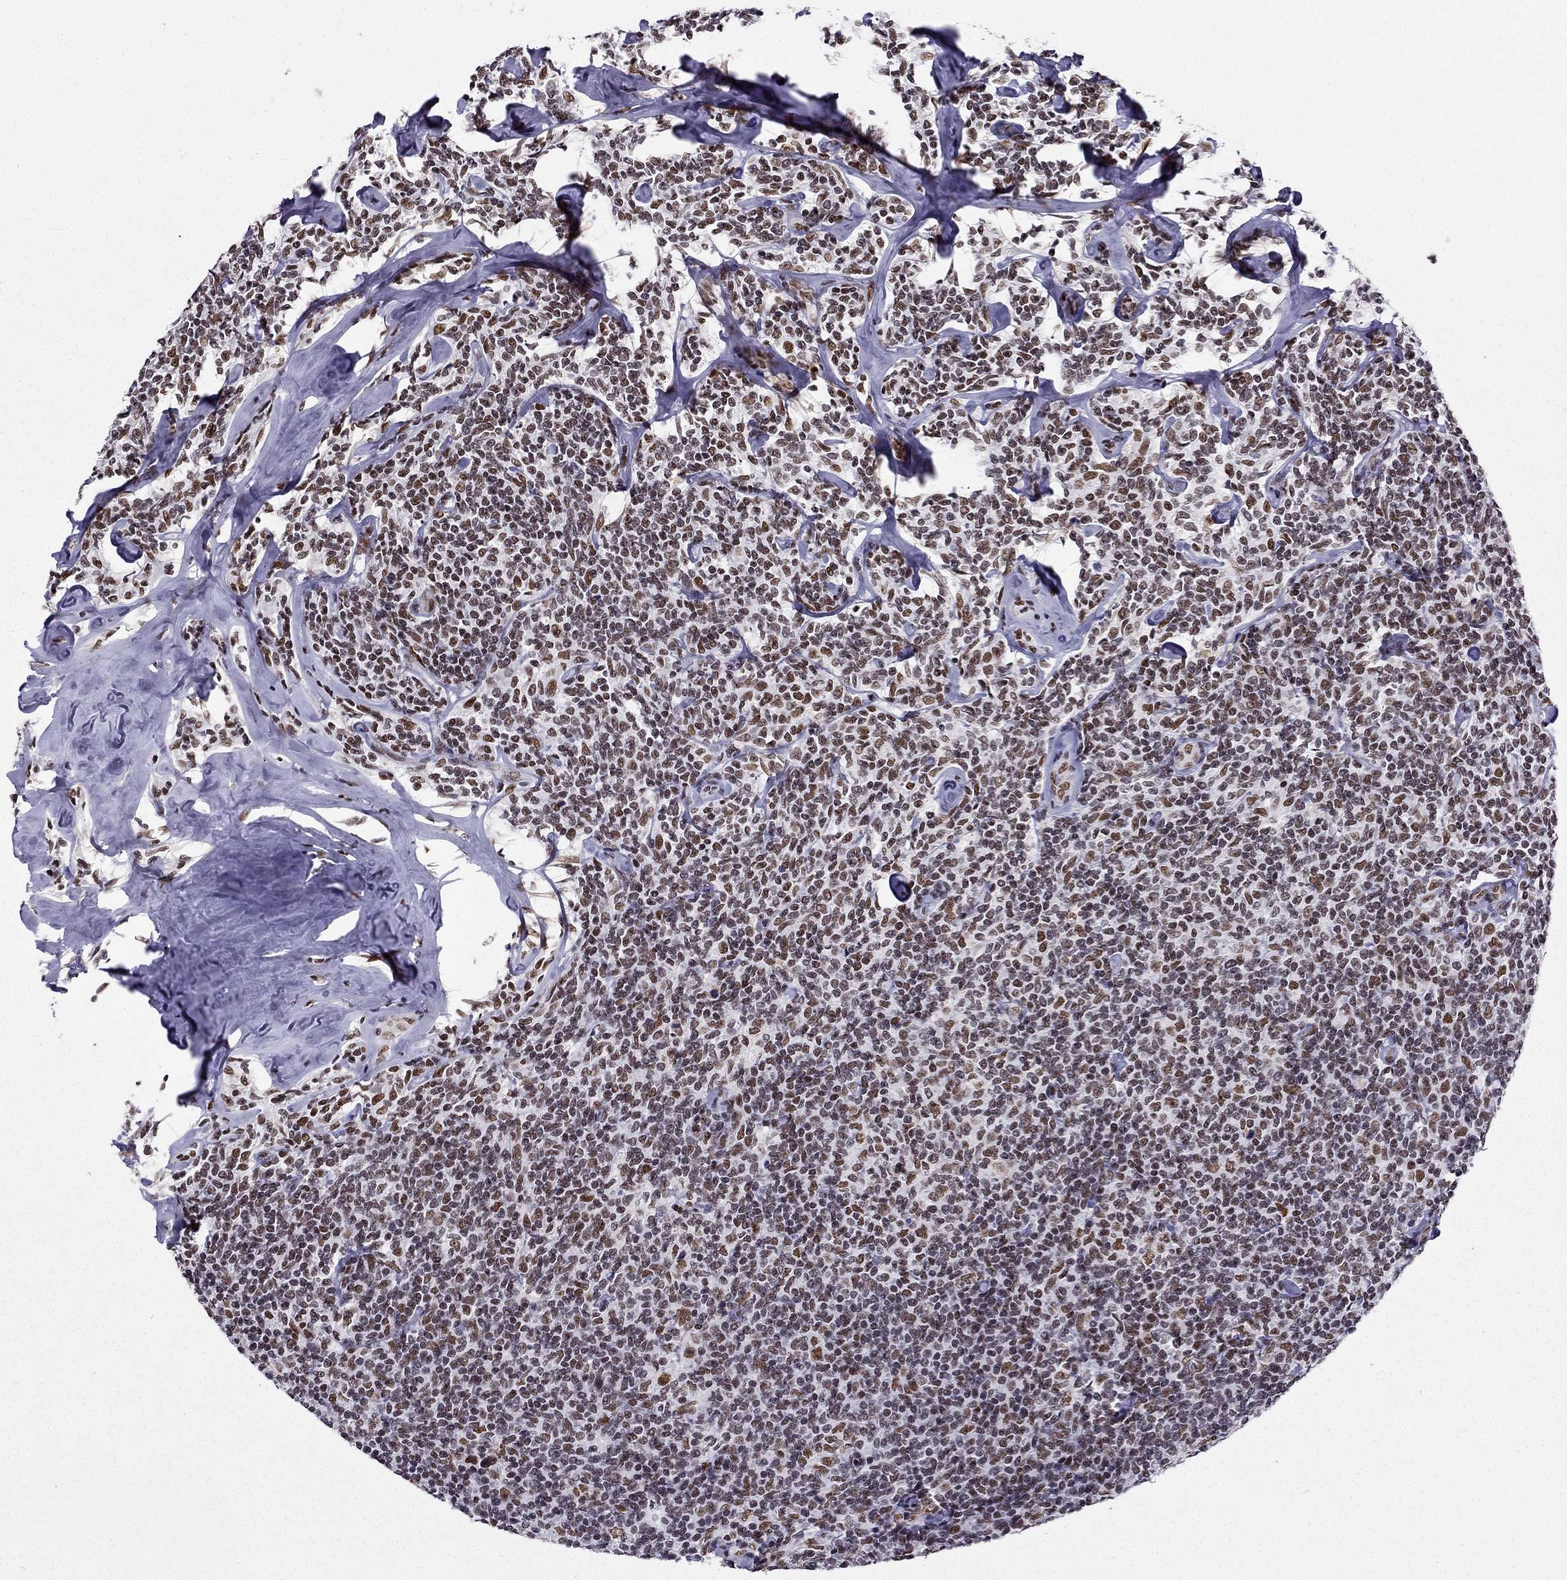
{"staining": {"intensity": "moderate", "quantity": ">75%", "location": "nuclear"}, "tissue": "lymphoma", "cell_type": "Tumor cells", "image_type": "cancer", "snomed": [{"axis": "morphology", "description": "Malignant lymphoma, non-Hodgkin's type, Low grade"}, {"axis": "topography", "description": "Lymph node"}], "caption": "Low-grade malignant lymphoma, non-Hodgkin's type stained with a brown dye reveals moderate nuclear positive staining in about >75% of tumor cells.", "gene": "ZNF420", "patient": {"sex": "female", "age": 56}}